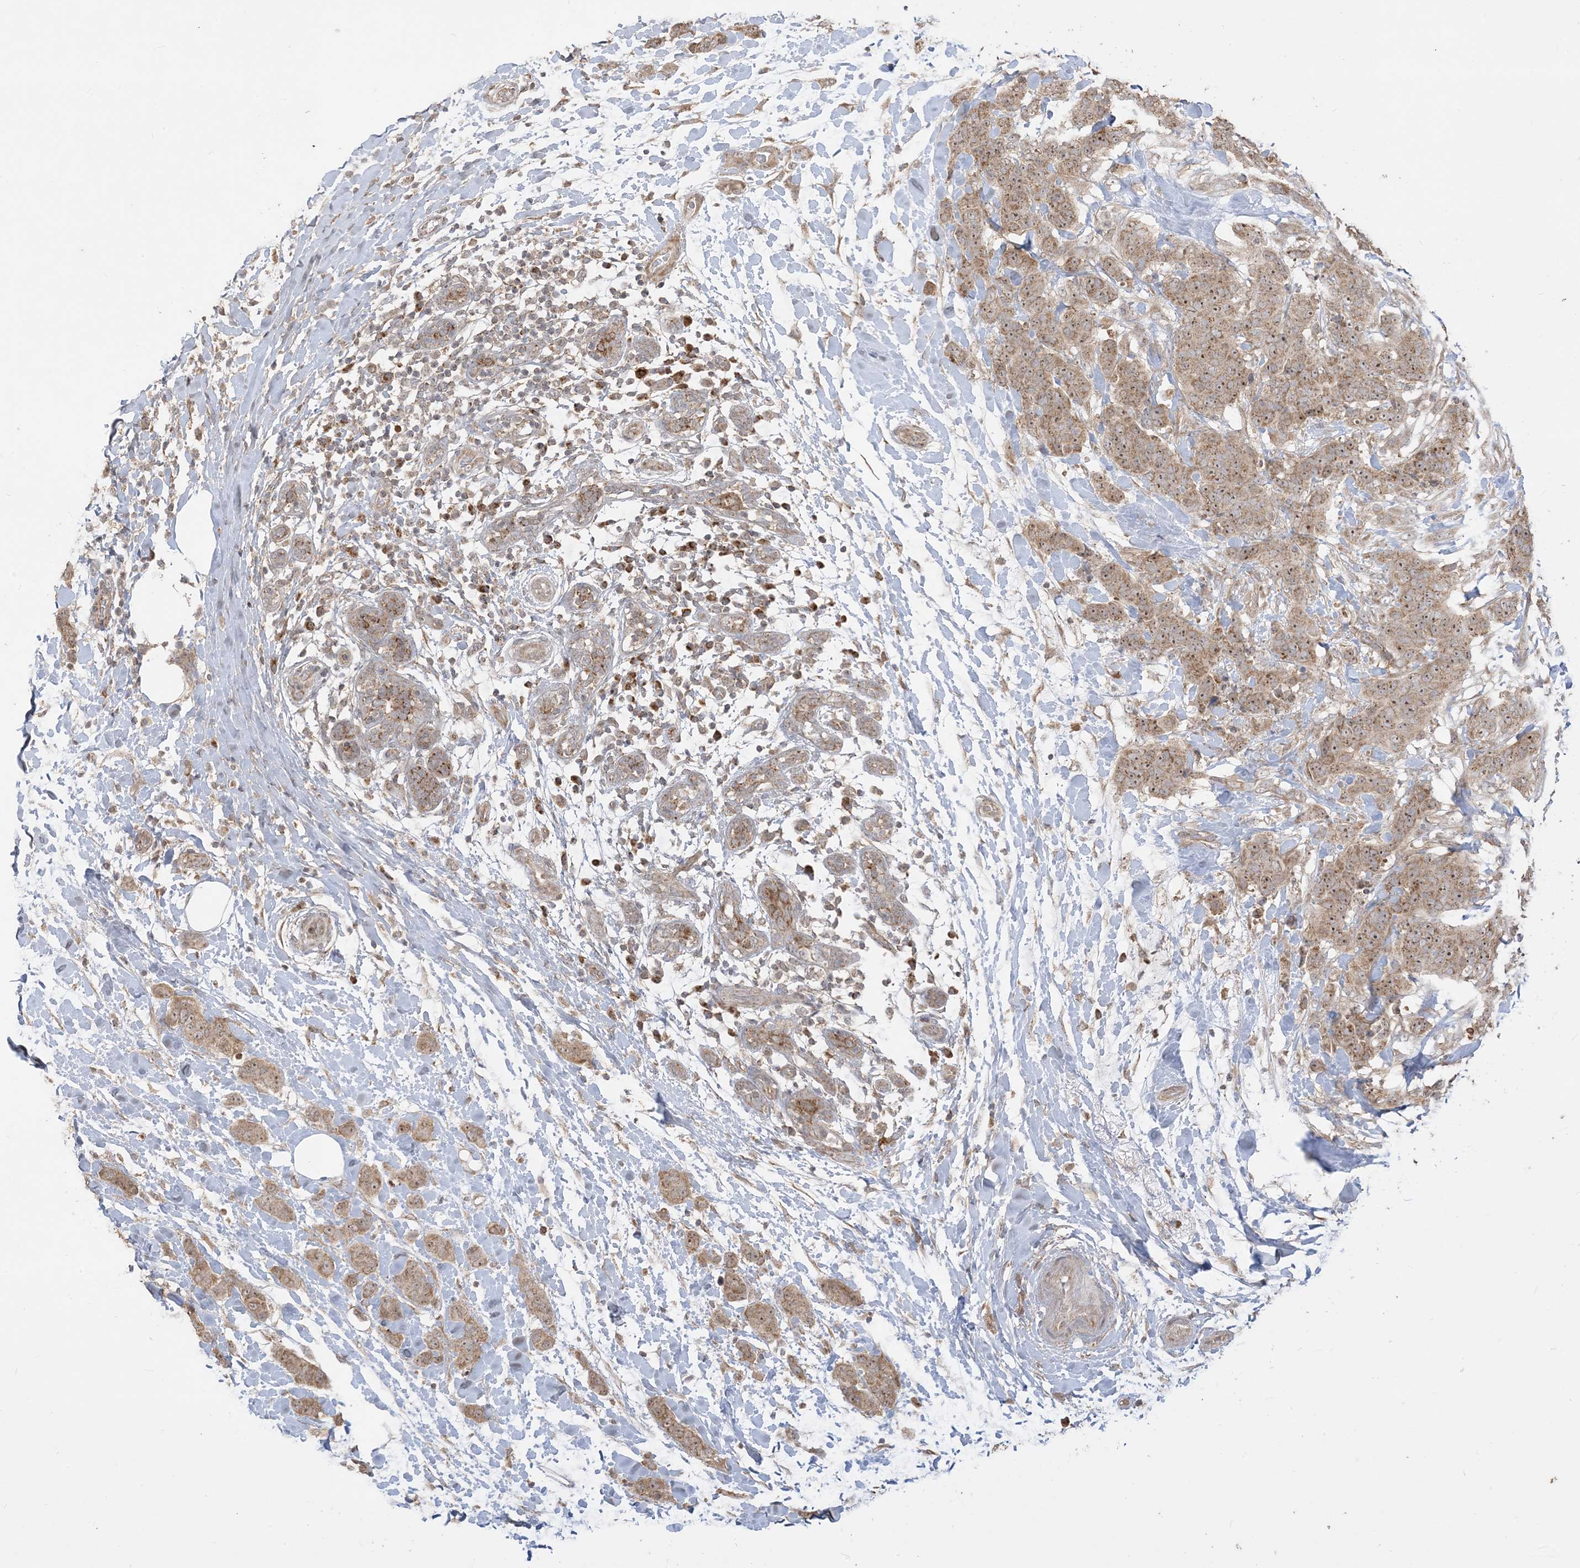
{"staining": {"intensity": "moderate", "quantity": ">75%", "location": "cytoplasmic/membranous,nuclear"}, "tissue": "breast cancer", "cell_type": "Tumor cells", "image_type": "cancer", "snomed": [{"axis": "morphology", "description": "Normal tissue, NOS"}, {"axis": "morphology", "description": "Duct carcinoma"}, {"axis": "topography", "description": "Breast"}], "caption": "Immunohistochemistry micrograph of invasive ductal carcinoma (breast) stained for a protein (brown), which shows medium levels of moderate cytoplasmic/membranous and nuclear positivity in about >75% of tumor cells.", "gene": "SIRT3", "patient": {"sex": "female", "age": 40}}